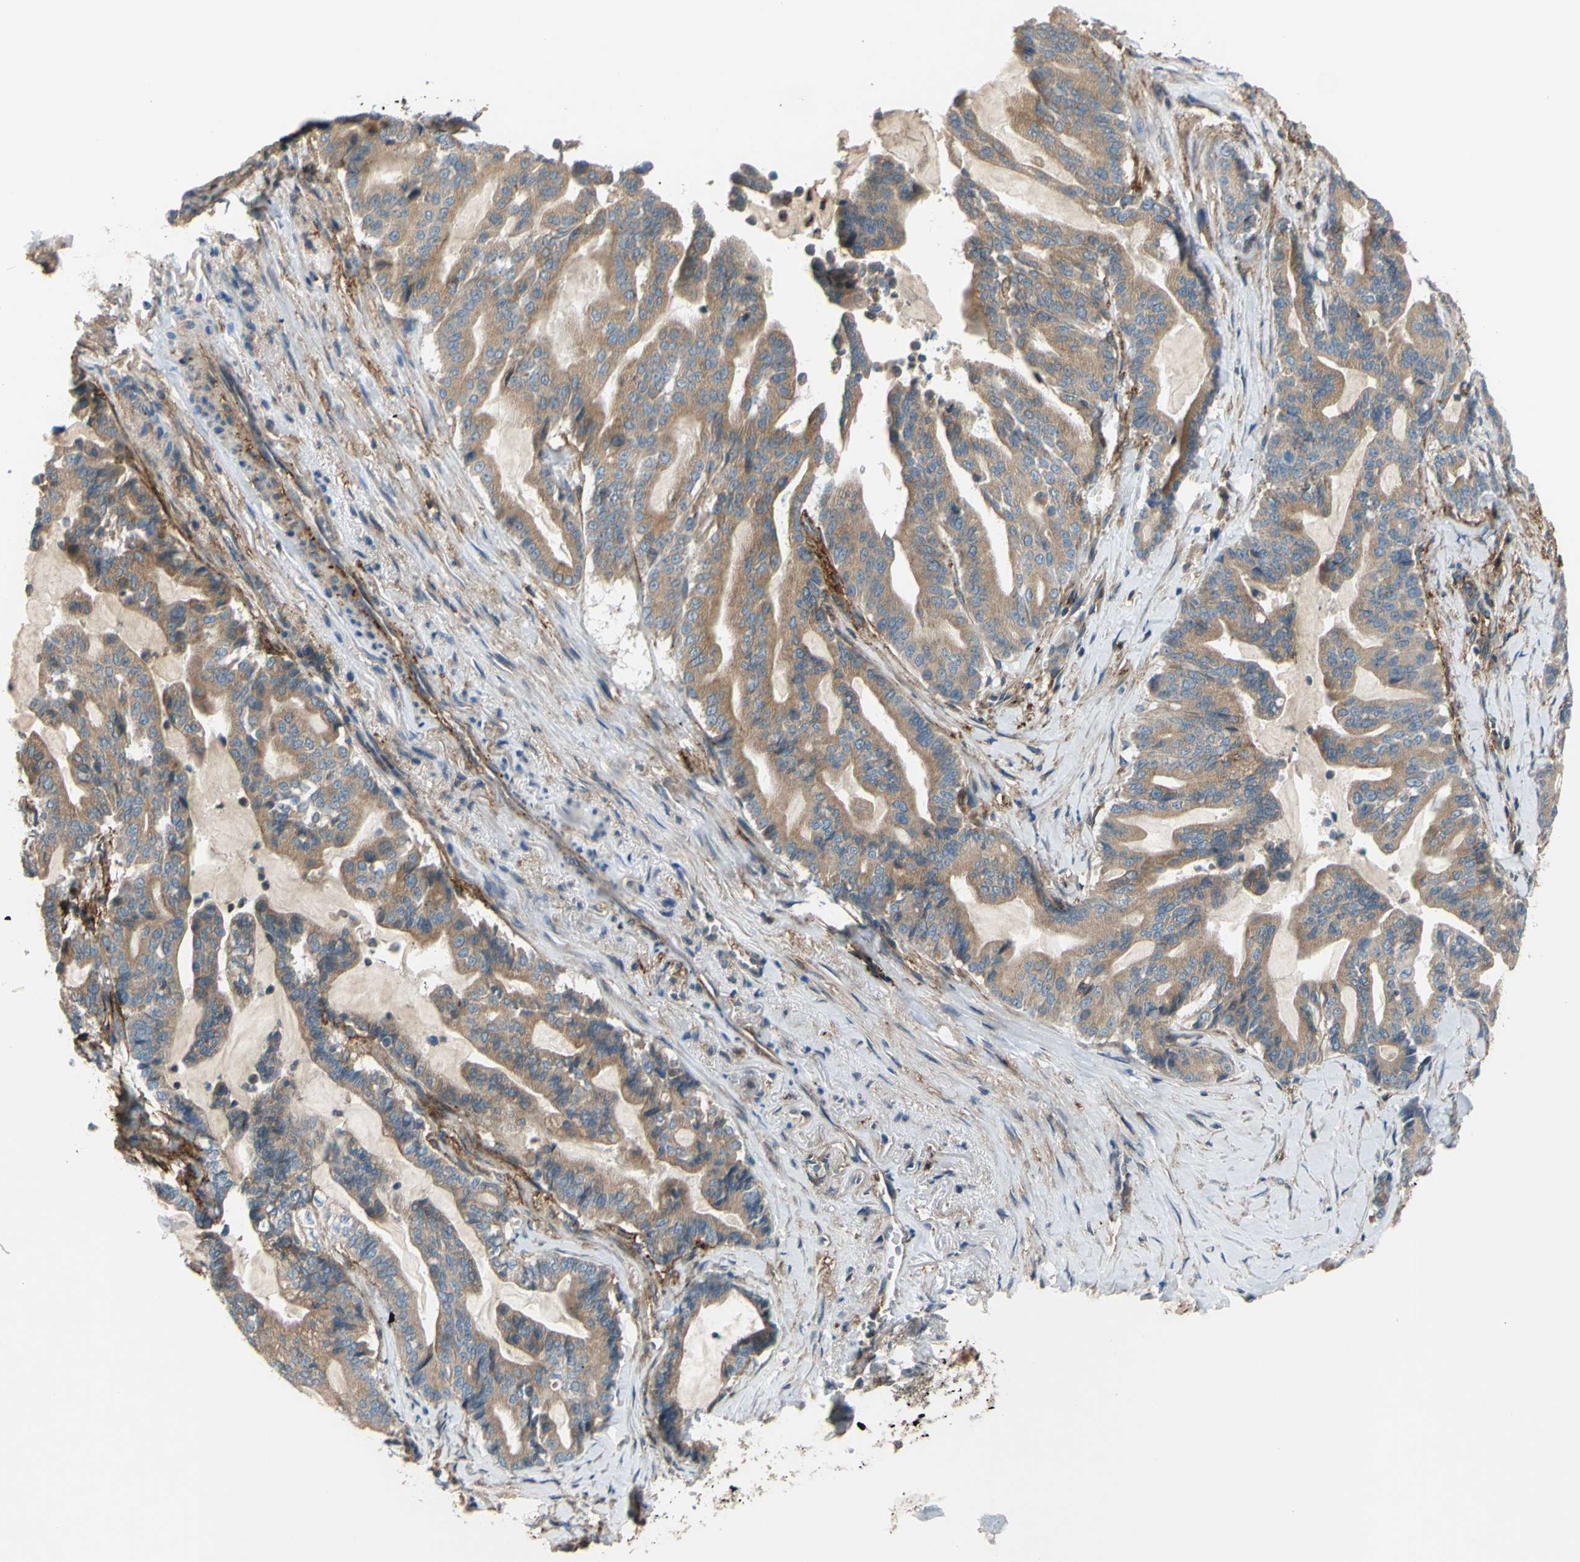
{"staining": {"intensity": "weak", "quantity": ">75%", "location": "cytoplasmic/membranous"}, "tissue": "pancreatic cancer", "cell_type": "Tumor cells", "image_type": "cancer", "snomed": [{"axis": "morphology", "description": "Adenocarcinoma, NOS"}, {"axis": "topography", "description": "Pancreas"}], "caption": "An image of pancreatic cancer (adenocarcinoma) stained for a protein shows weak cytoplasmic/membranous brown staining in tumor cells.", "gene": "POR", "patient": {"sex": "male", "age": 63}}